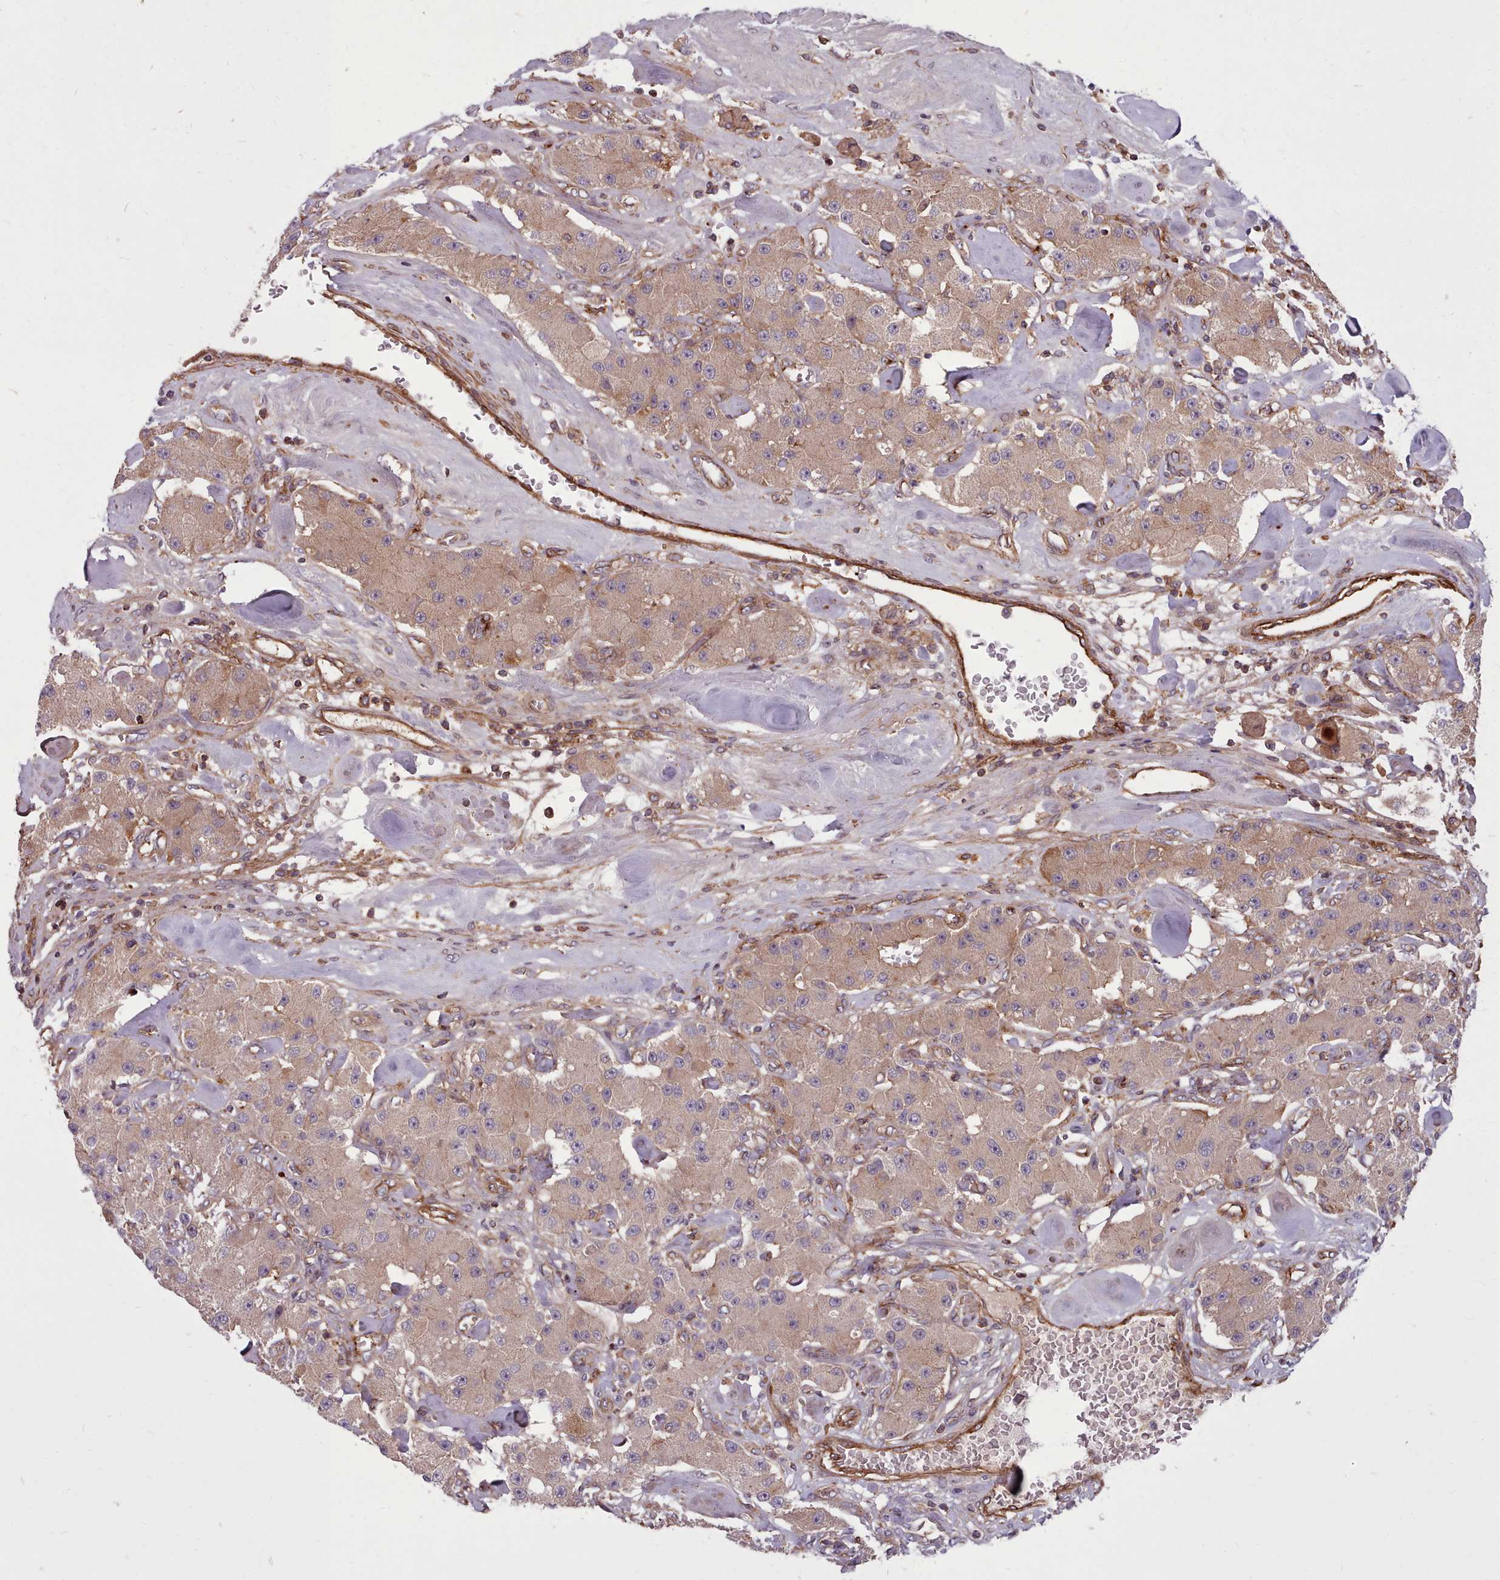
{"staining": {"intensity": "weak", "quantity": ">75%", "location": "cytoplasmic/membranous"}, "tissue": "carcinoid", "cell_type": "Tumor cells", "image_type": "cancer", "snomed": [{"axis": "morphology", "description": "Carcinoid, malignant, NOS"}, {"axis": "topography", "description": "Pancreas"}], "caption": "Human malignant carcinoid stained for a protein (brown) reveals weak cytoplasmic/membranous positive staining in approximately >75% of tumor cells.", "gene": "STUB1", "patient": {"sex": "male", "age": 41}}